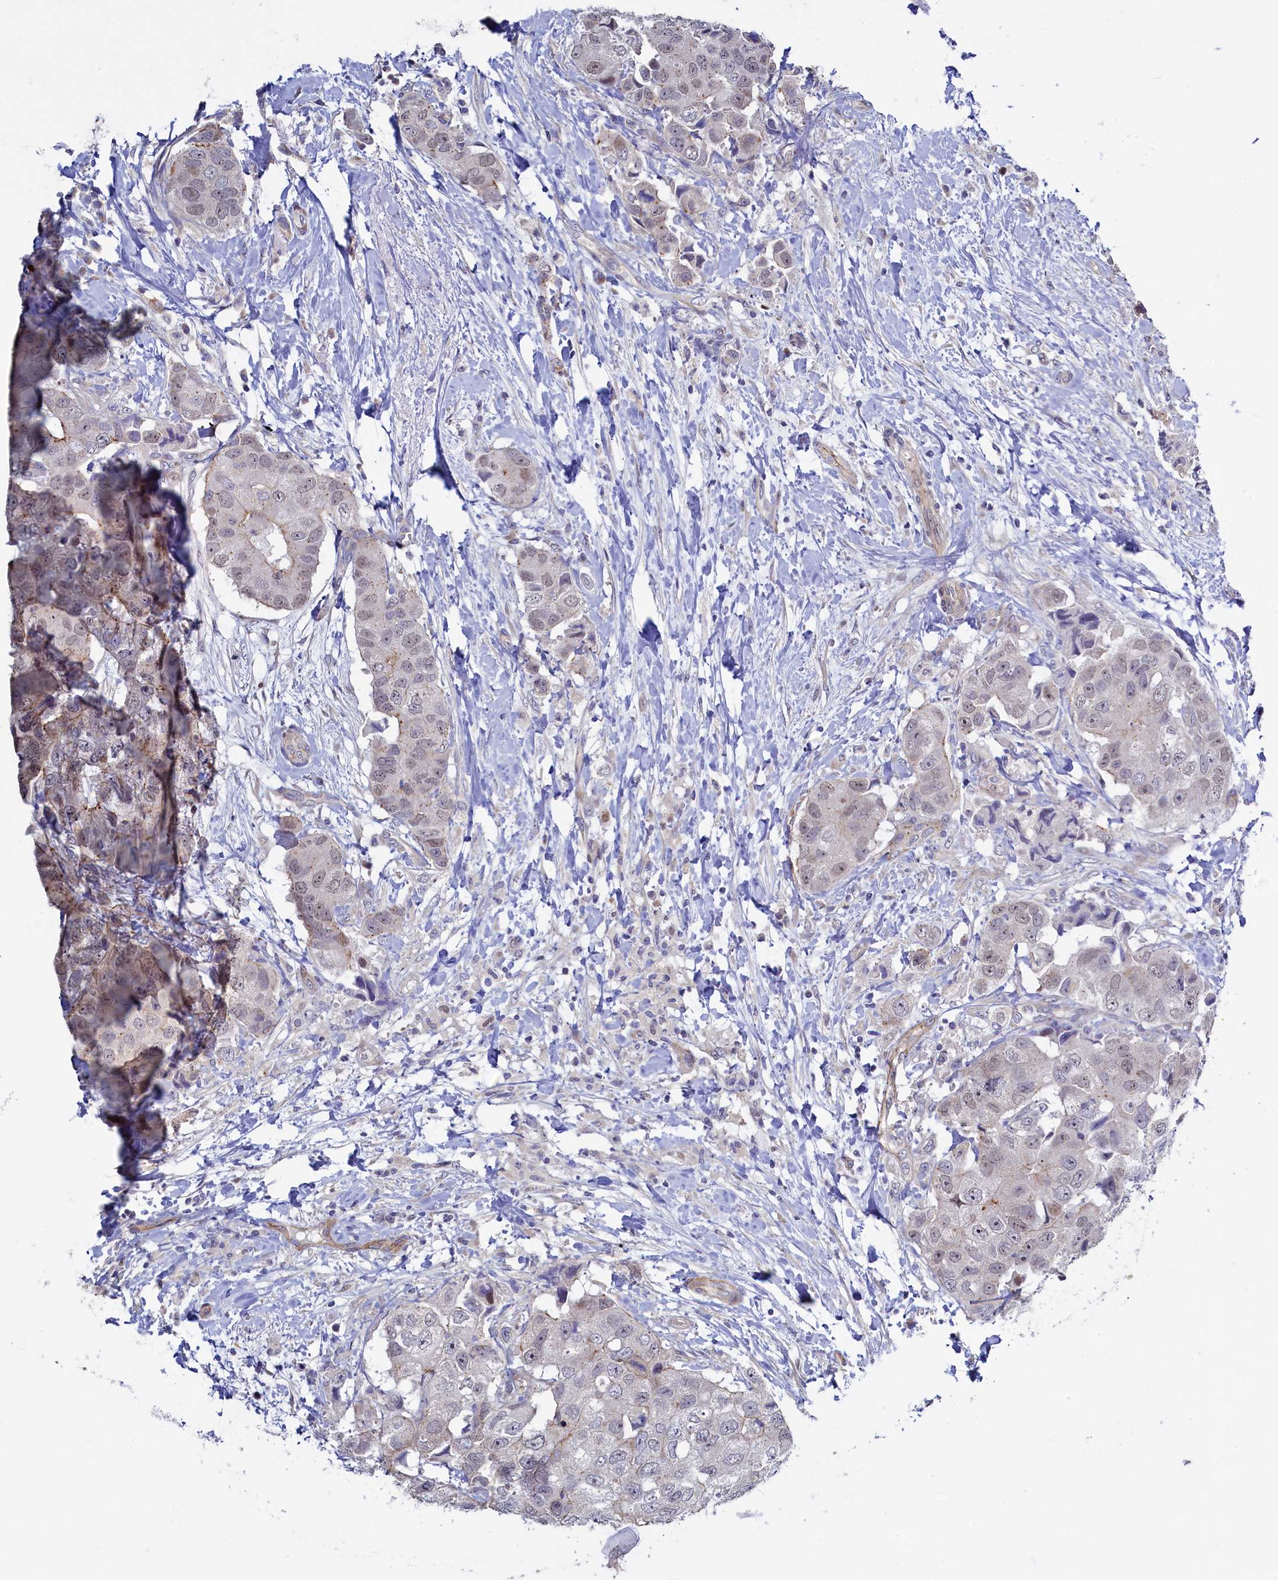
{"staining": {"intensity": "weak", "quantity": "<25%", "location": "nuclear"}, "tissue": "breast cancer", "cell_type": "Tumor cells", "image_type": "cancer", "snomed": [{"axis": "morphology", "description": "Normal tissue, NOS"}, {"axis": "morphology", "description": "Duct carcinoma"}, {"axis": "topography", "description": "Breast"}], "caption": "An immunohistochemistry image of breast cancer (invasive ductal carcinoma) is shown. There is no staining in tumor cells of breast cancer (invasive ductal carcinoma).", "gene": "PIK3C3", "patient": {"sex": "female", "age": 62}}